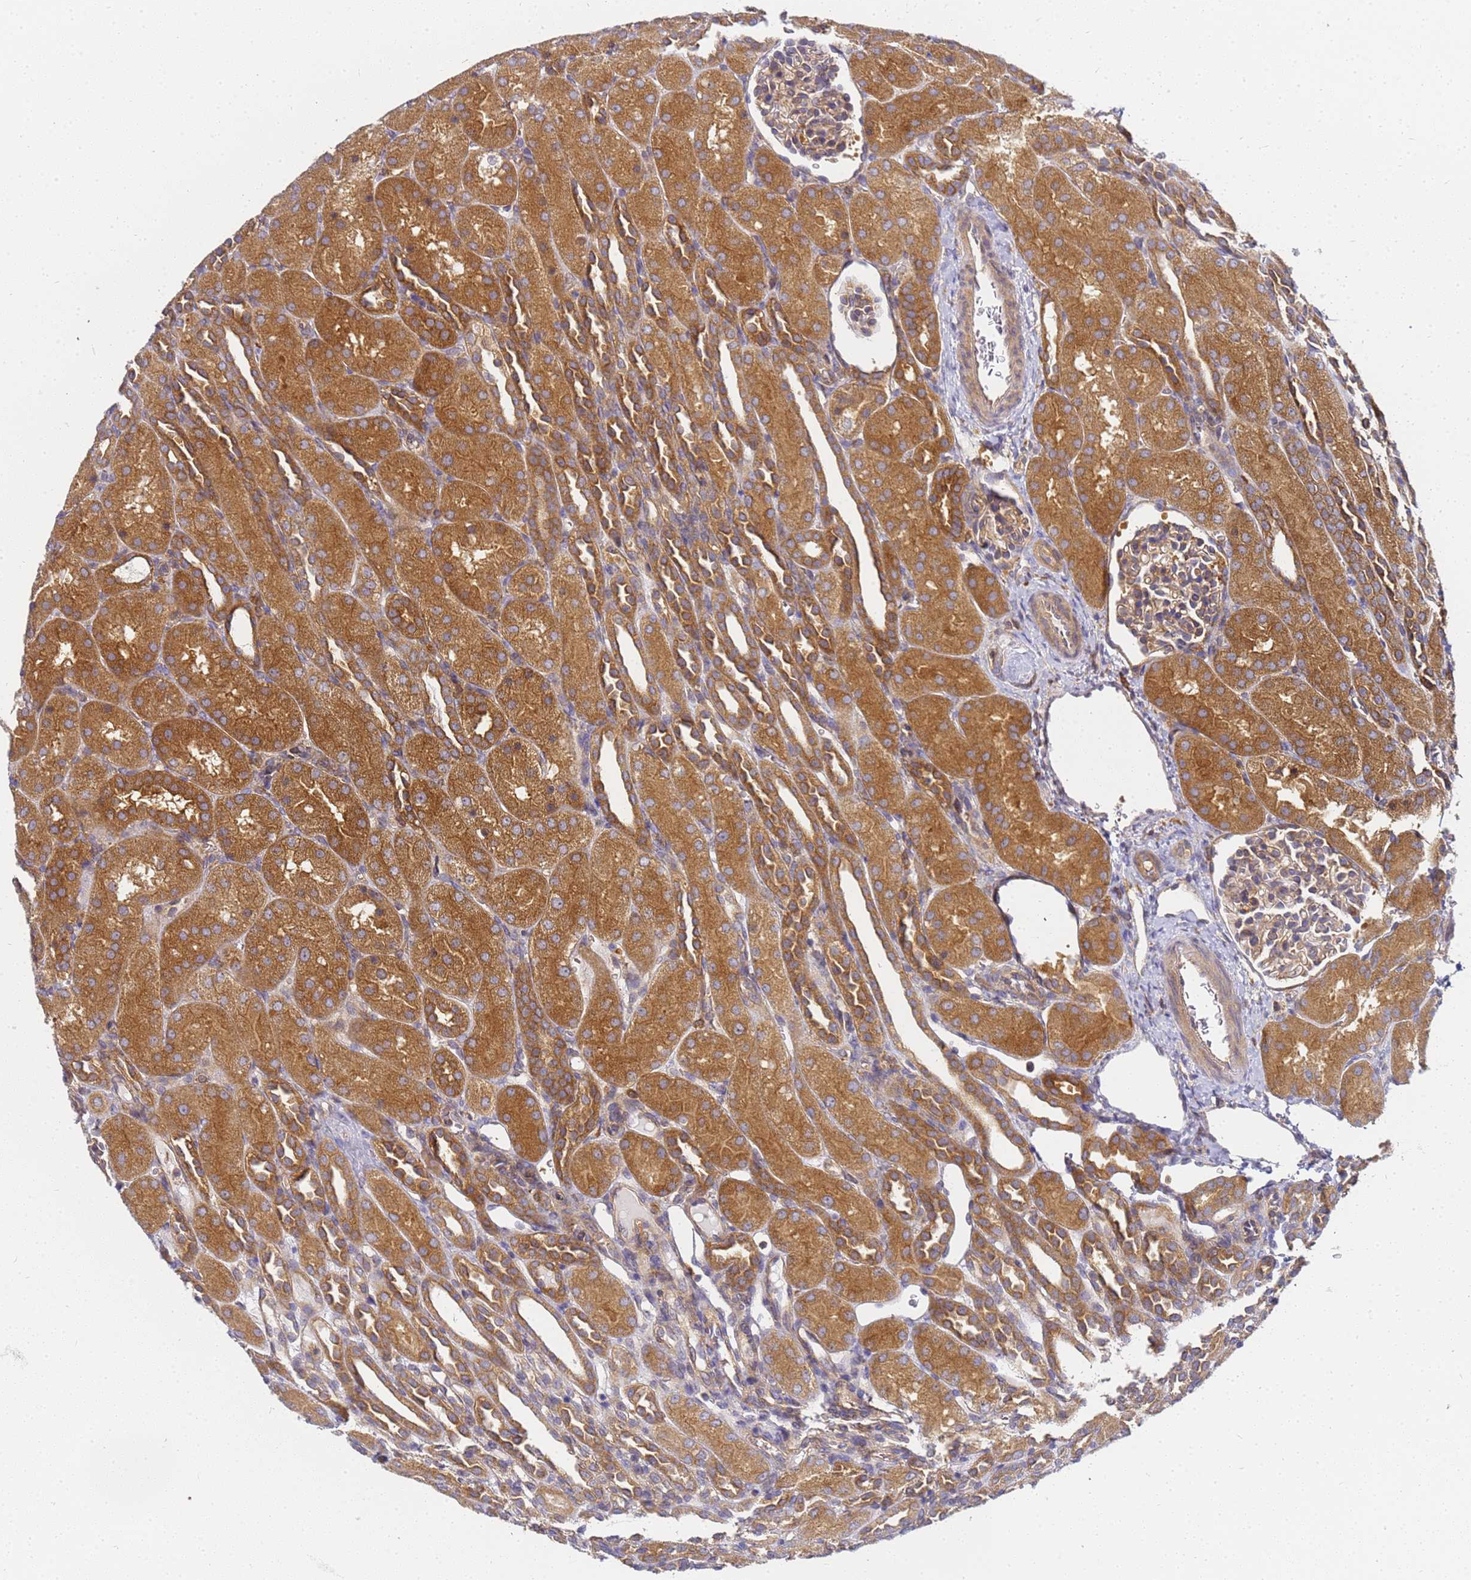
{"staining": {"intensity": "weak", "quantity": ">75%", "location": "cytoplasmic/membranous"}, "tissue": "kidney", "cell_type": "Cells in glomeruli", "image_type": "normal", "snomed": [{"axis": "morphology", "description": "Normal tissue, NOS"}, {"axis": "topography", "description": "Kidney"}], "caption": "Immunohistochemistry photomicrograph of normal kidney stained for a protein (brown), which exhibits low levels of weak cytoplasmic/membranous staining in about >75% of cells in glomeruli.", "gene": "CHM", "patient": {"sex": "male", "age": 1}}